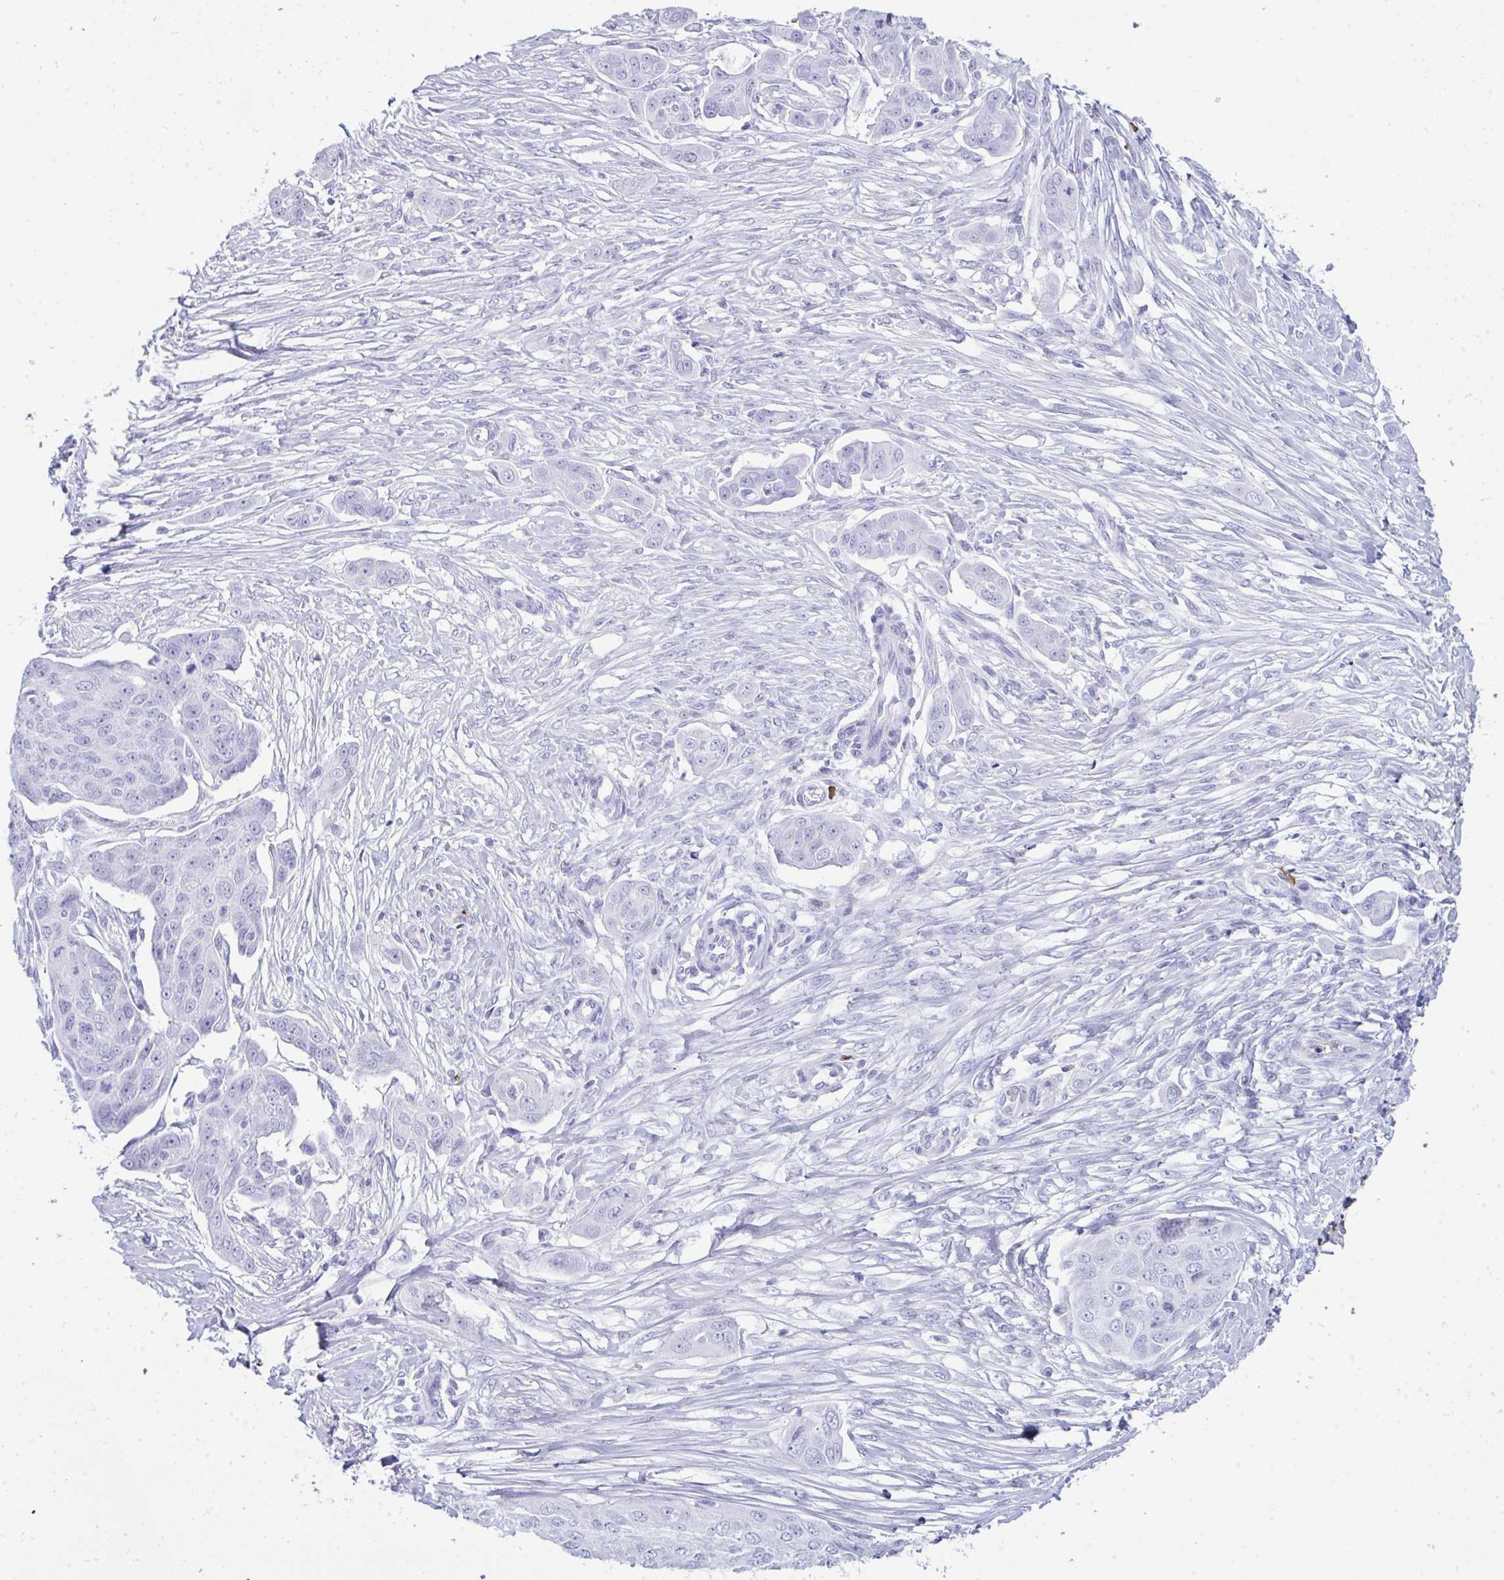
{"staining": {"intensity": "negative", "quantity": "none", "location": "none"}, "tissue": "ovarian cancer", "cell_type": "Tumor cells", "image_type": "cancer", "snomed": [{"axis": "morphology", "description": "Carcinoma, endometroid"}, {"axis": "topography", "description": "Ovary"}], "caption": "IHC histopathology image of endometroid carcinoma (ovarian) stained for a protein (brown), which exhibits no staining in tumor cells. Brightfield microscopy of IHC stained with DAB (brown) and hematoxylin (blue), captured at high magnification.", "gene": "JCHAIN", "patient": {"sex": "female", "age": 70}}